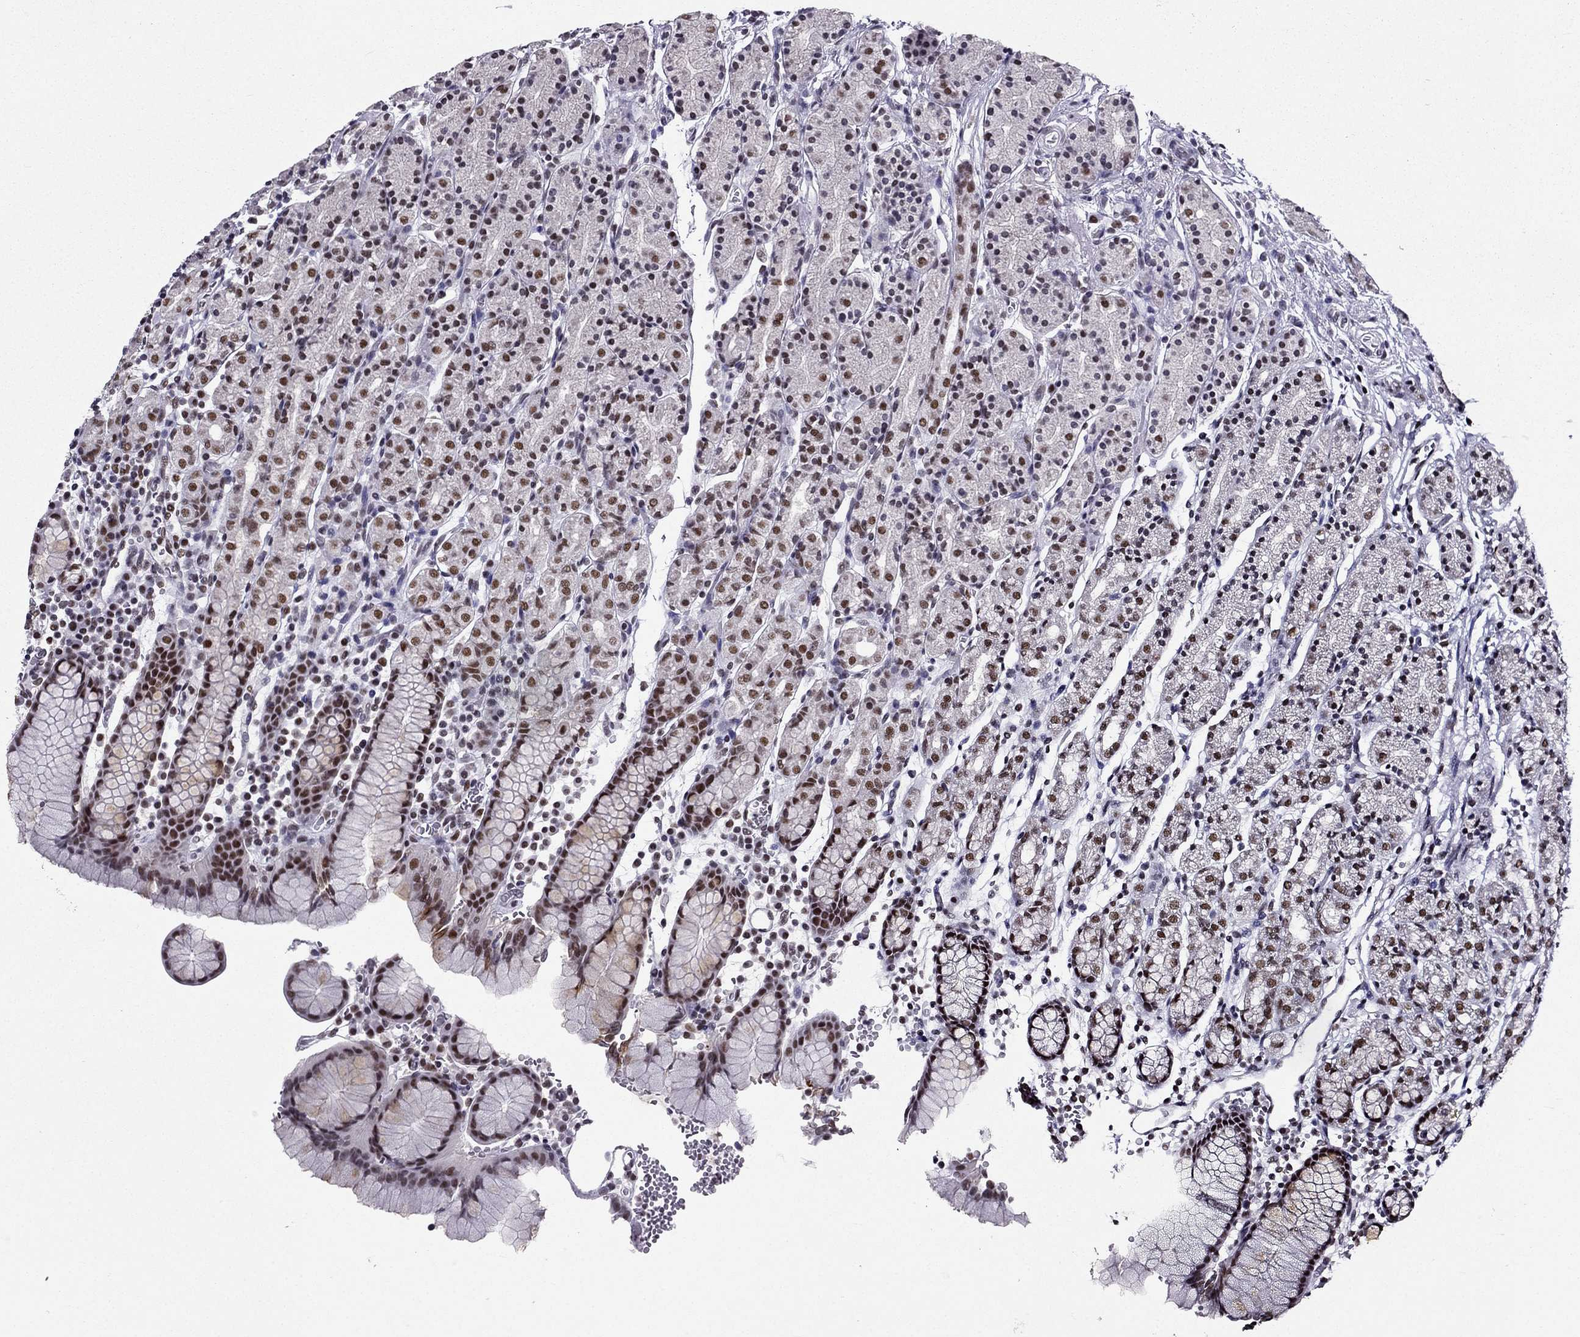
{"staining": {"intensity": "strong", "quantity": "<25%", "location": "nuclear"}, "tissue": "stomach", "cell_type": "Glandular cells", "image_type": "normal", "snomed": [{"axis": "morphology", "description": "Normal tissue, NOS"}, {"axis": "topography", "description": "Stomach, upper"}, {"axis": "topography", "description": "Stomach"}], "caption": "Immunohistochemical staining of normal human stomach displays <25% levels of strong nuclear protein expression in about <25% of glandular cells.", "gene": "ZNF420", "patient": {"sex": "male", "age": 62}}